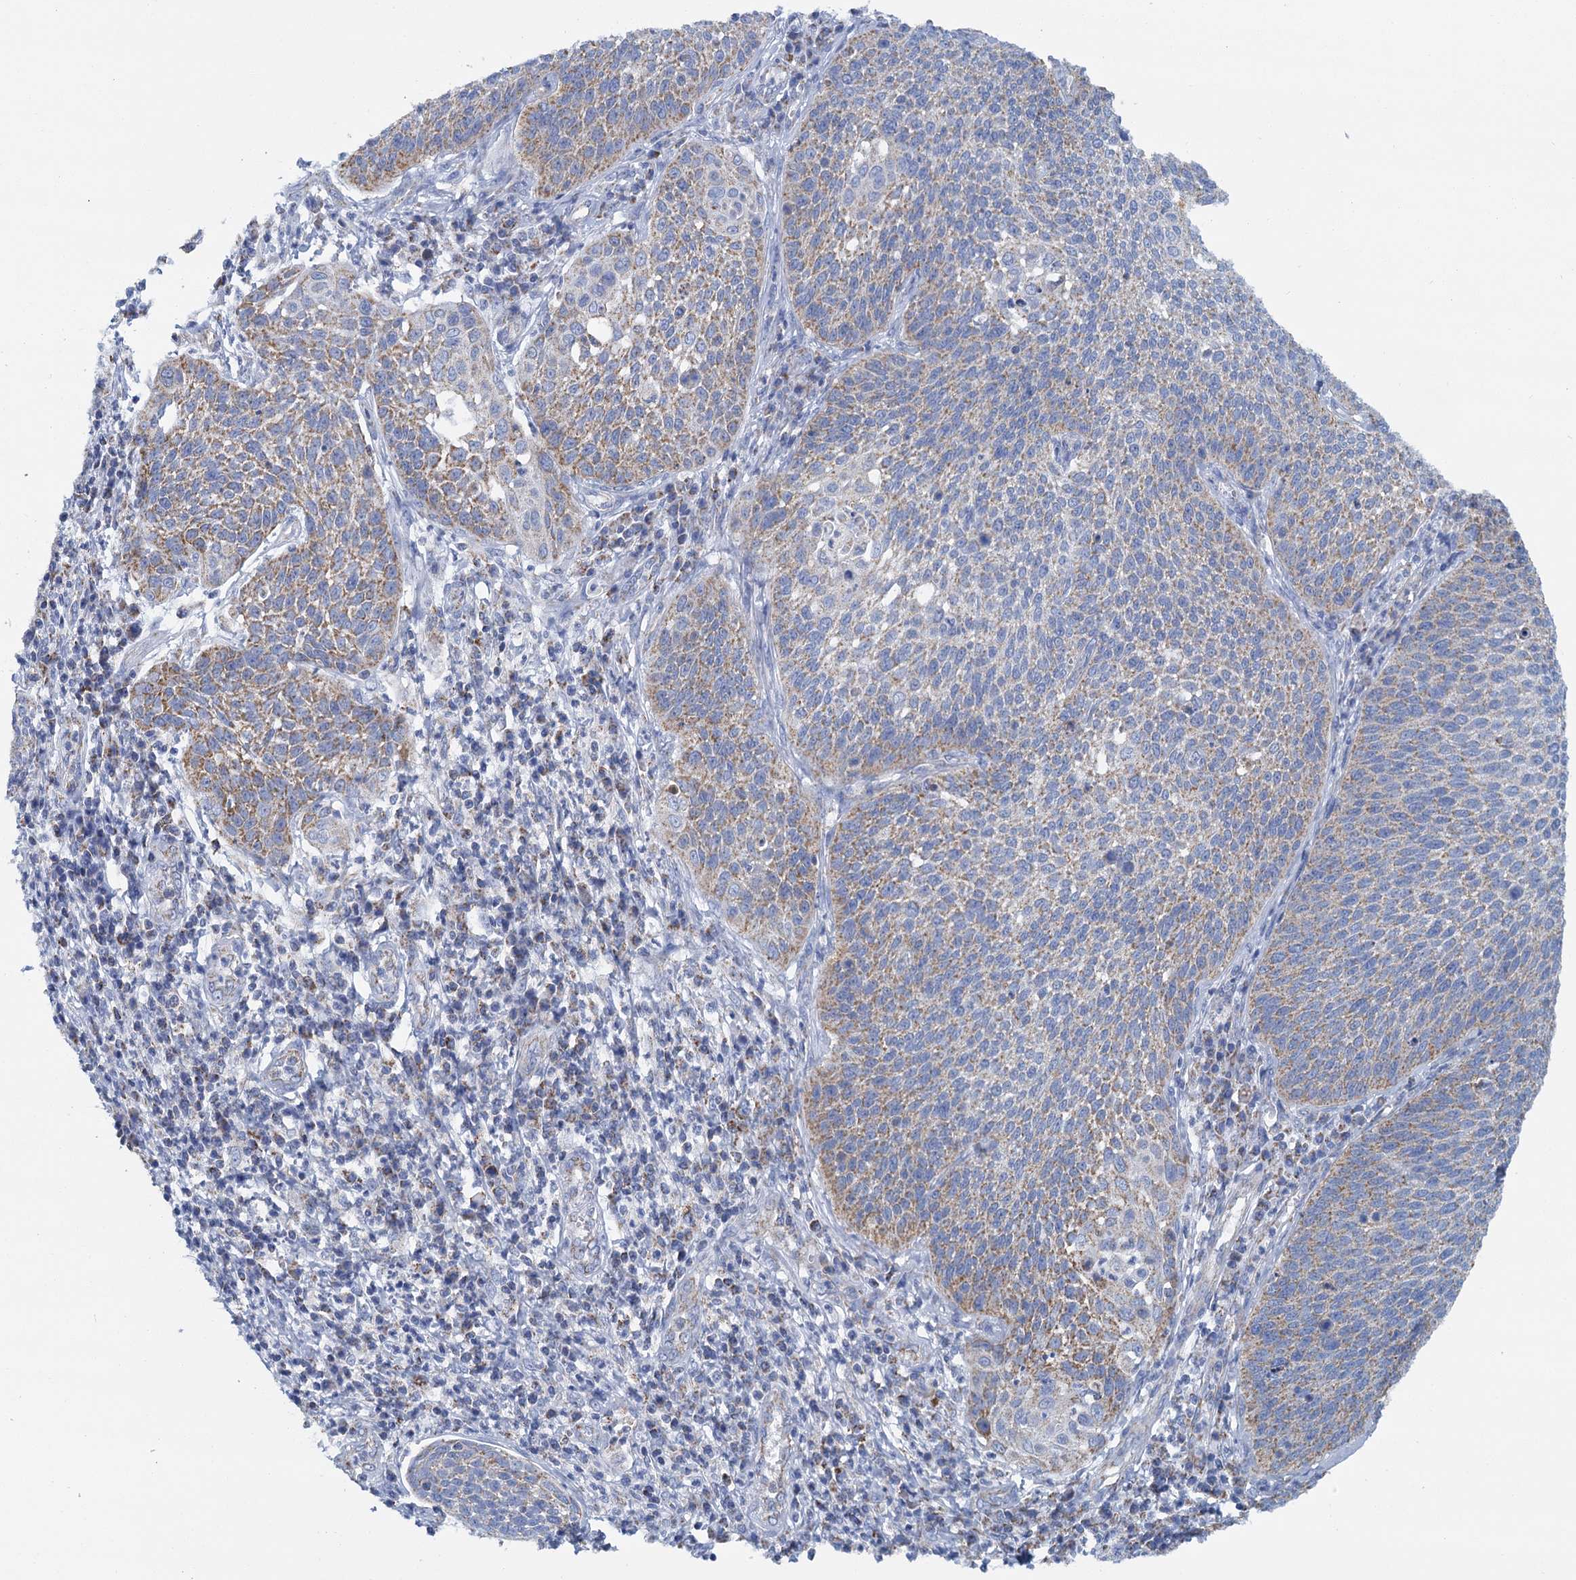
{"staining": {"intensity": "moderate", "quantity": "25%-75%", "location": "cytoplasmic/membranous"}, "tissue": "cervical cancer", "cell_type": "Tumor cells", "image_type": "cancer", "snomed": [{"axis": "morphology", "description": "Squamous cell carcinoma, NOS"}, {"axis": "topography", "description": "Cervix"}], "caption": "The image reveals immunohistochemical staining of cervical cancer. There is moderate cytoplasmic/membranous expression is present in about 25%-75% of tumor cells.", "gene": "CCP110", "patient": {"sex": "female", "age": 34}}